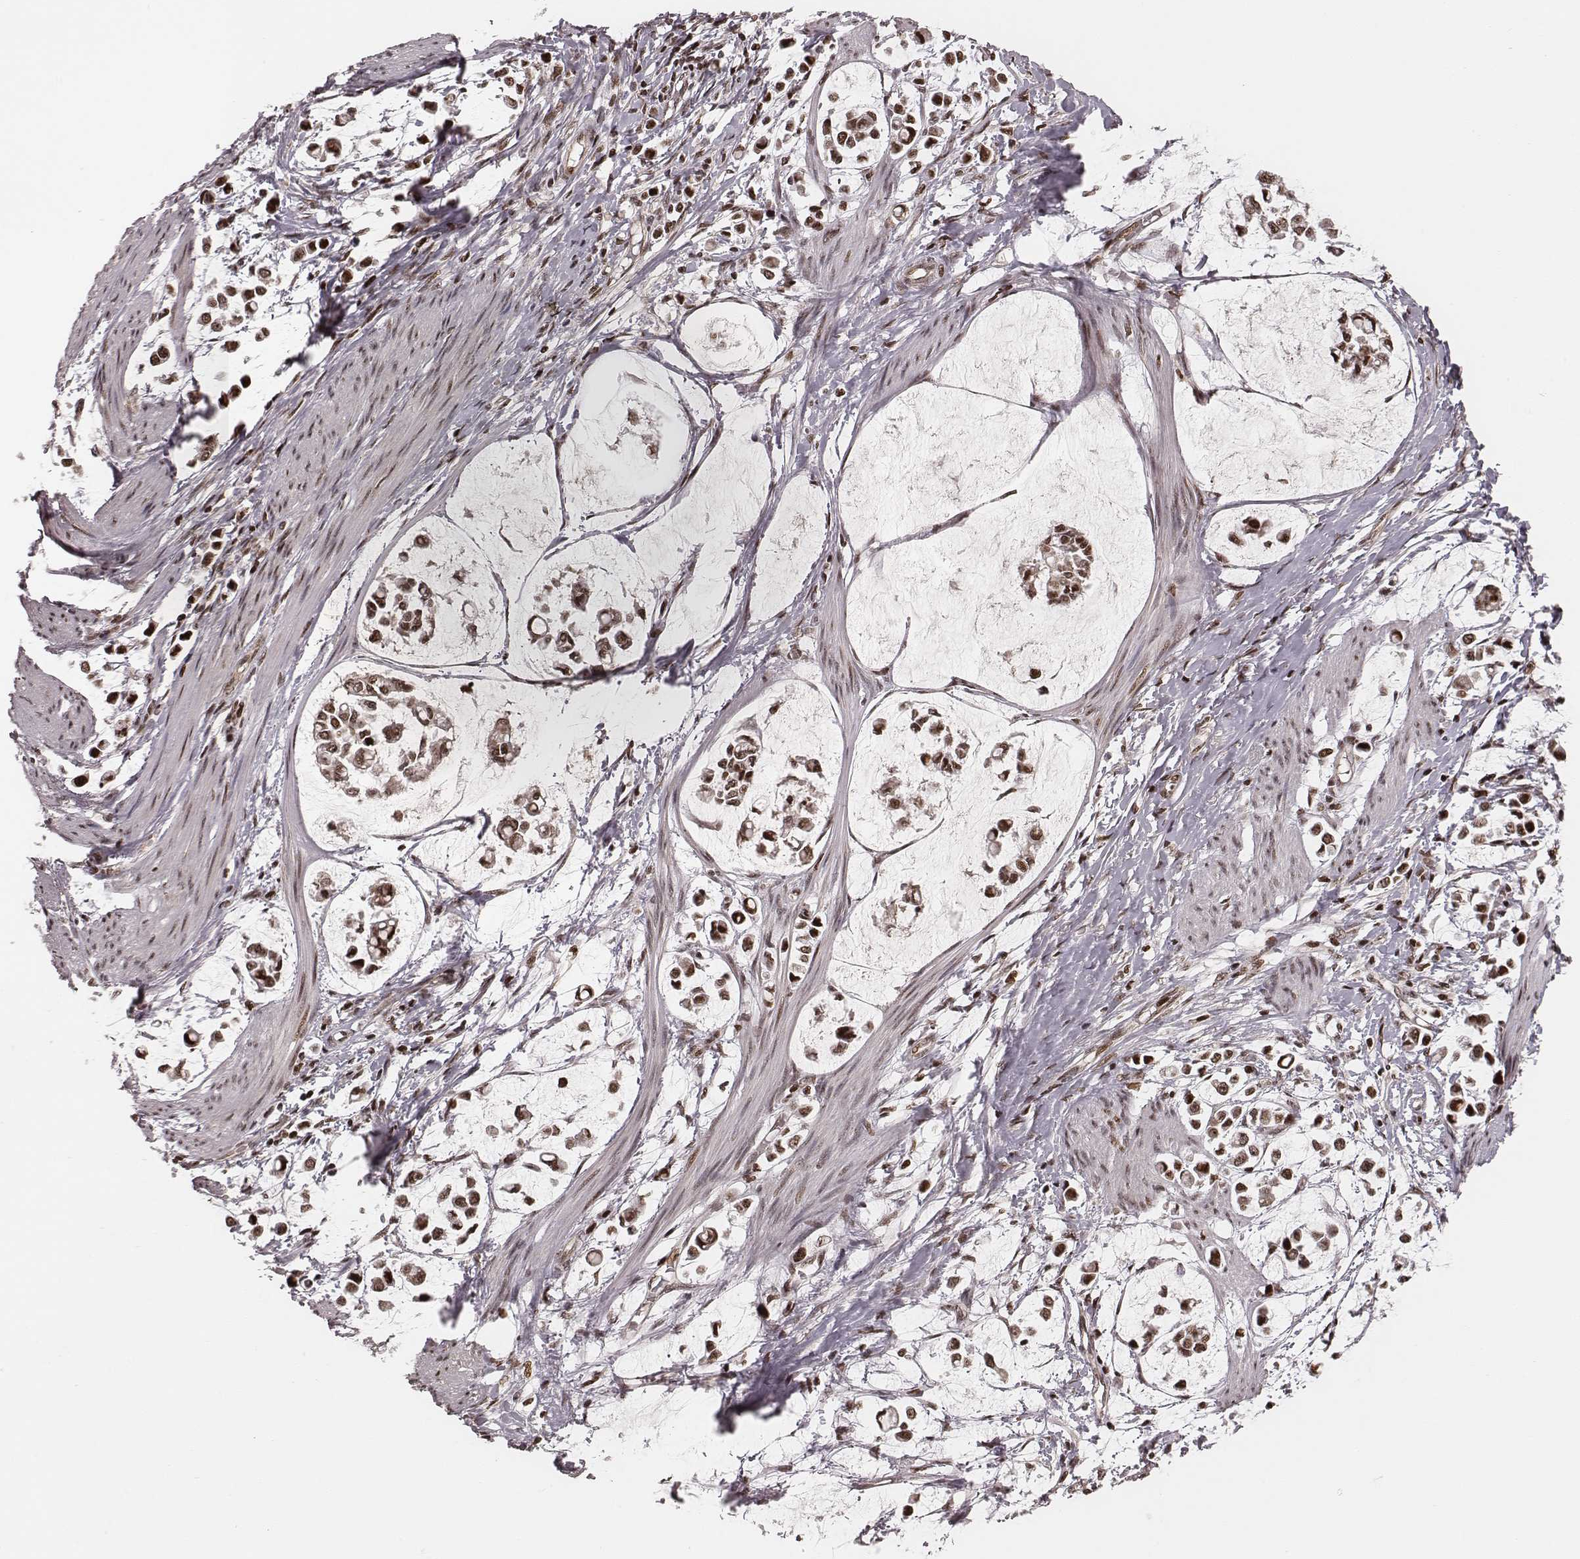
{"staining": {"intensity": "moderate", "quantity": "25%-75%", "location": "nuclear"}, "tissue": "stomach cancer", "cell_type": "Tumor cells", "image_type": "cancer", "snomed": [{"axis": "morphology", "description": "Adenocarcinoma, NOS"}, {"axis": "topography", "description": "Stomach"}], "caption": "Protein expression analysis of stomach cancer displays moderate nuclear staining in about 25%-75% of tumor cells.", "gene": "VRK3", "patient": {"sex": "male", "age": 82}}